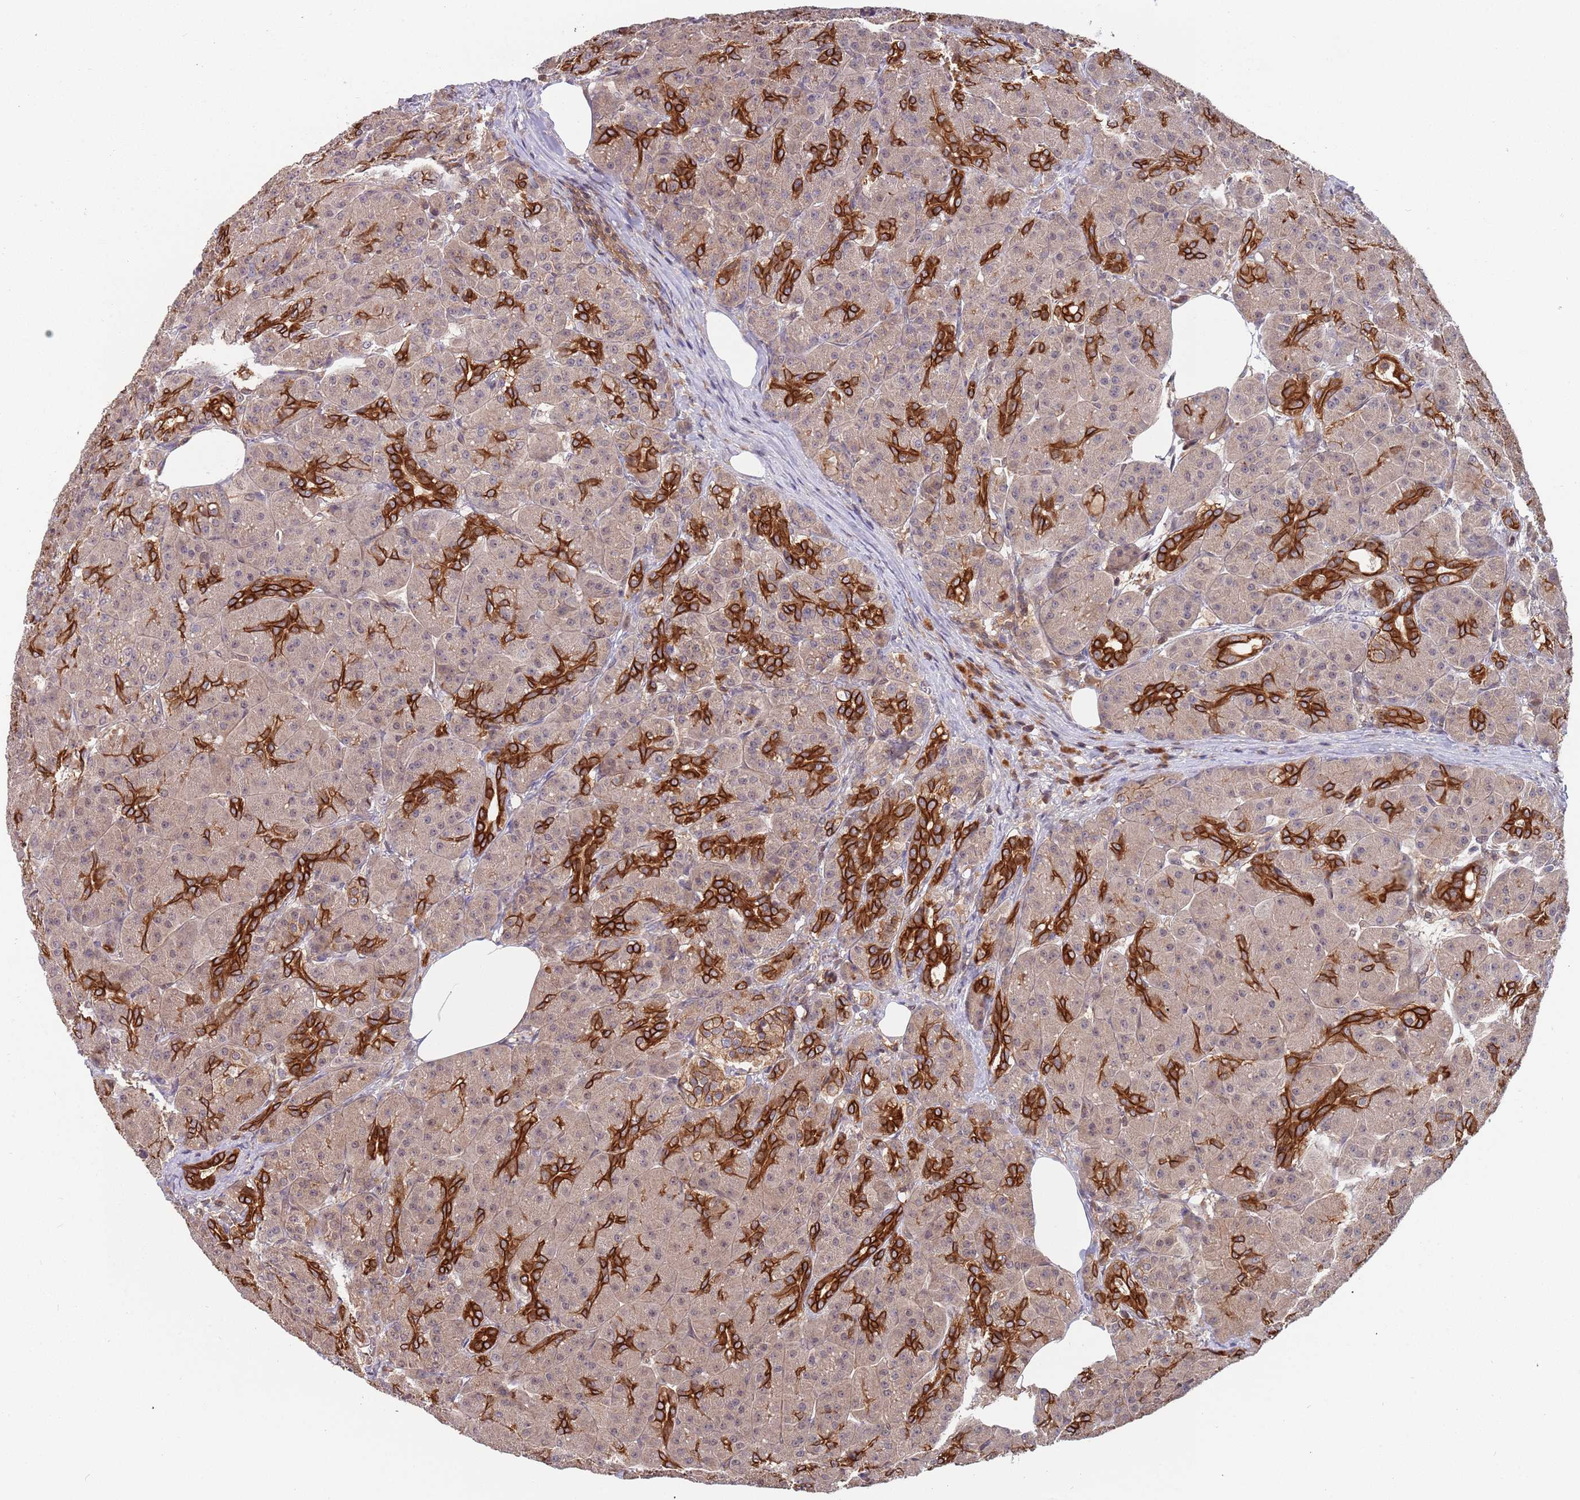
{"staining": {"intensity": "strong", "quantity": "<25%", "location": "cytoplasmic/membranous"}, "tissue": "pancreas", "cell_type": "Exocrine glandular cells", "image_type": "normal", "snomed": [{"axis": "morphology", "description": "Normal tissue, NOS"}, {"axis": "topography", "description": "Pancreas"}], "caption": "Protein expression analysis of normal human pancreas reveals strong cytoplasmic/membranous staining in about <25% of exocrine glandular cells.", "gene": "GSDMD", "patient": {"sex": "male", "age": 63}}